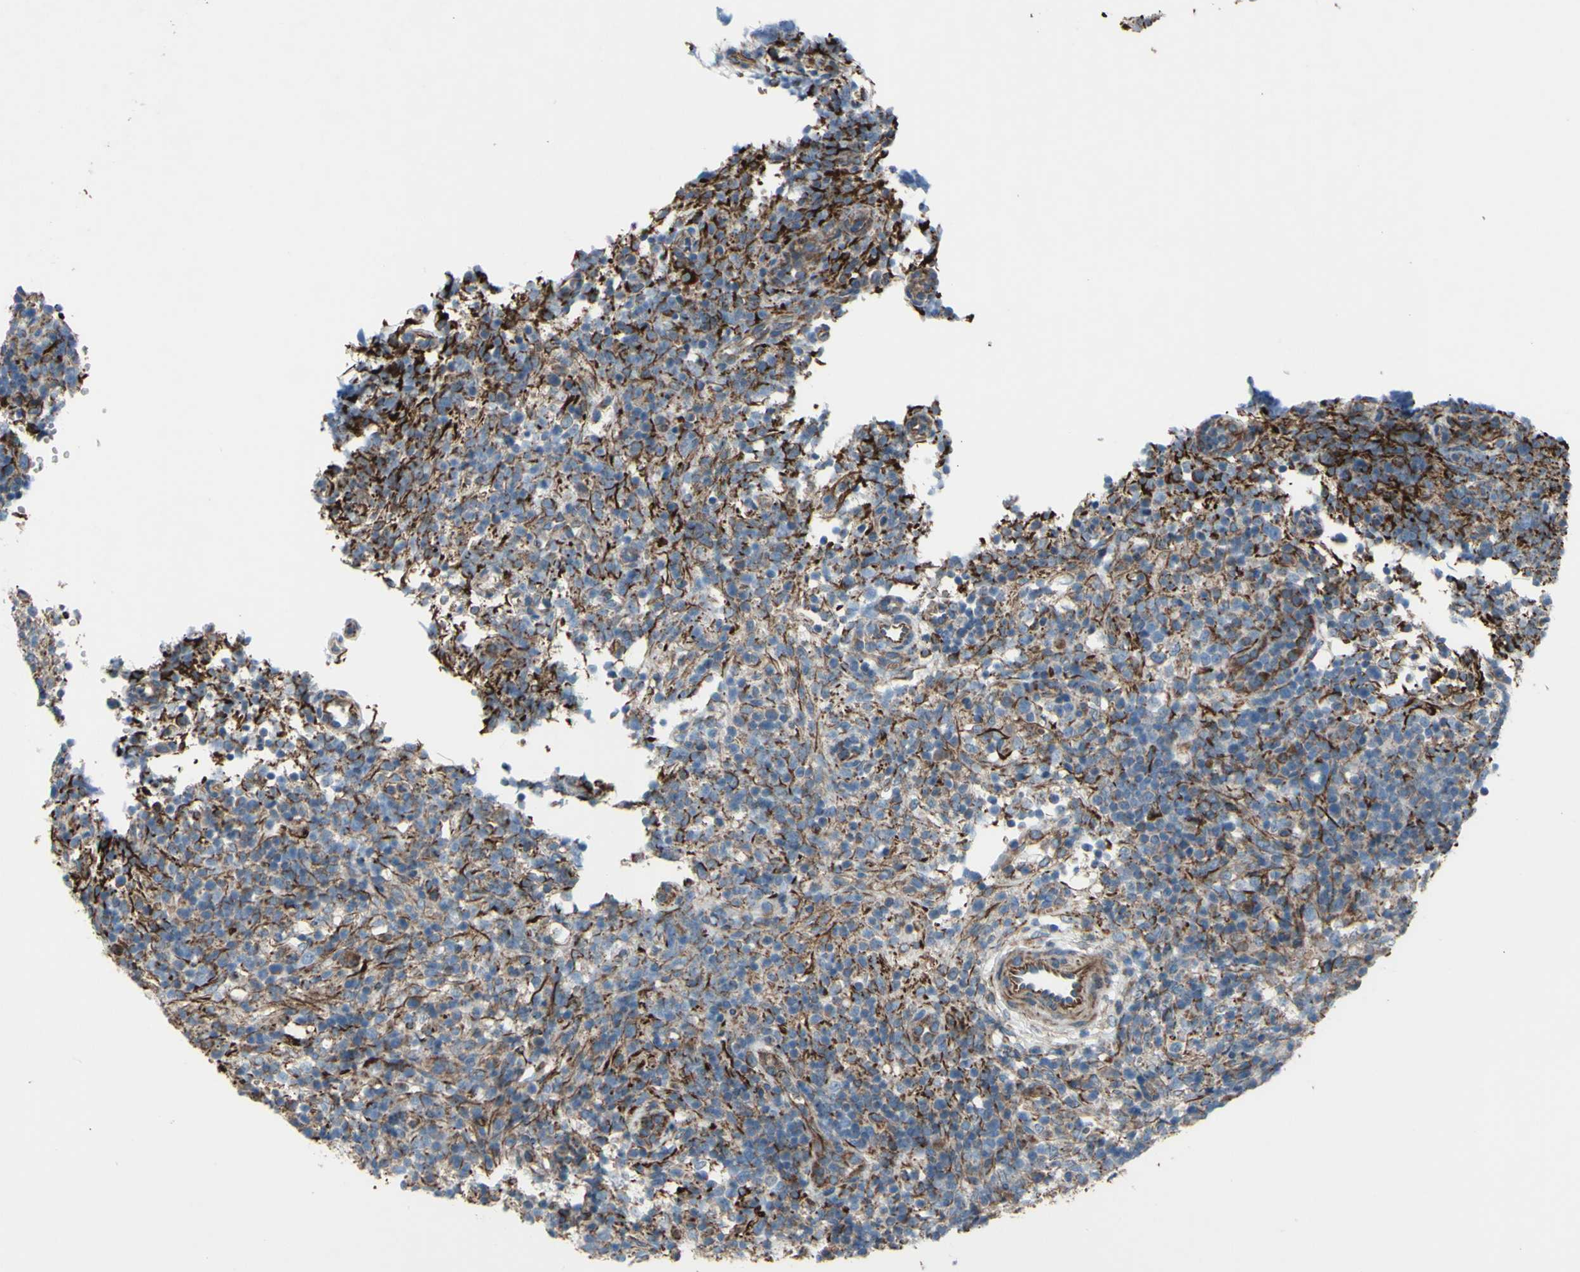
{"staining": {"intensity": "weak", "quantity": "25%-75%", "location": "cytoplasmic/membranous"}, "tissue": "lymphoma", "cell_type": "Tumor cells", "image_type": "cancer", "snomed": [{"axis": "morphology", "description": "Malignant lymphoma, non-Hodgkin's type, High grade"}, {"axis": "topography", "description": "Lymph node"}], "caption": "Human malignant lymphoma, non-Hodgkin's type (high-grade) stained with a protein marker exhibits weak staining in tumor cells.", "gene": "EMC7", "patient": {"sex": "female", "age": 76}}